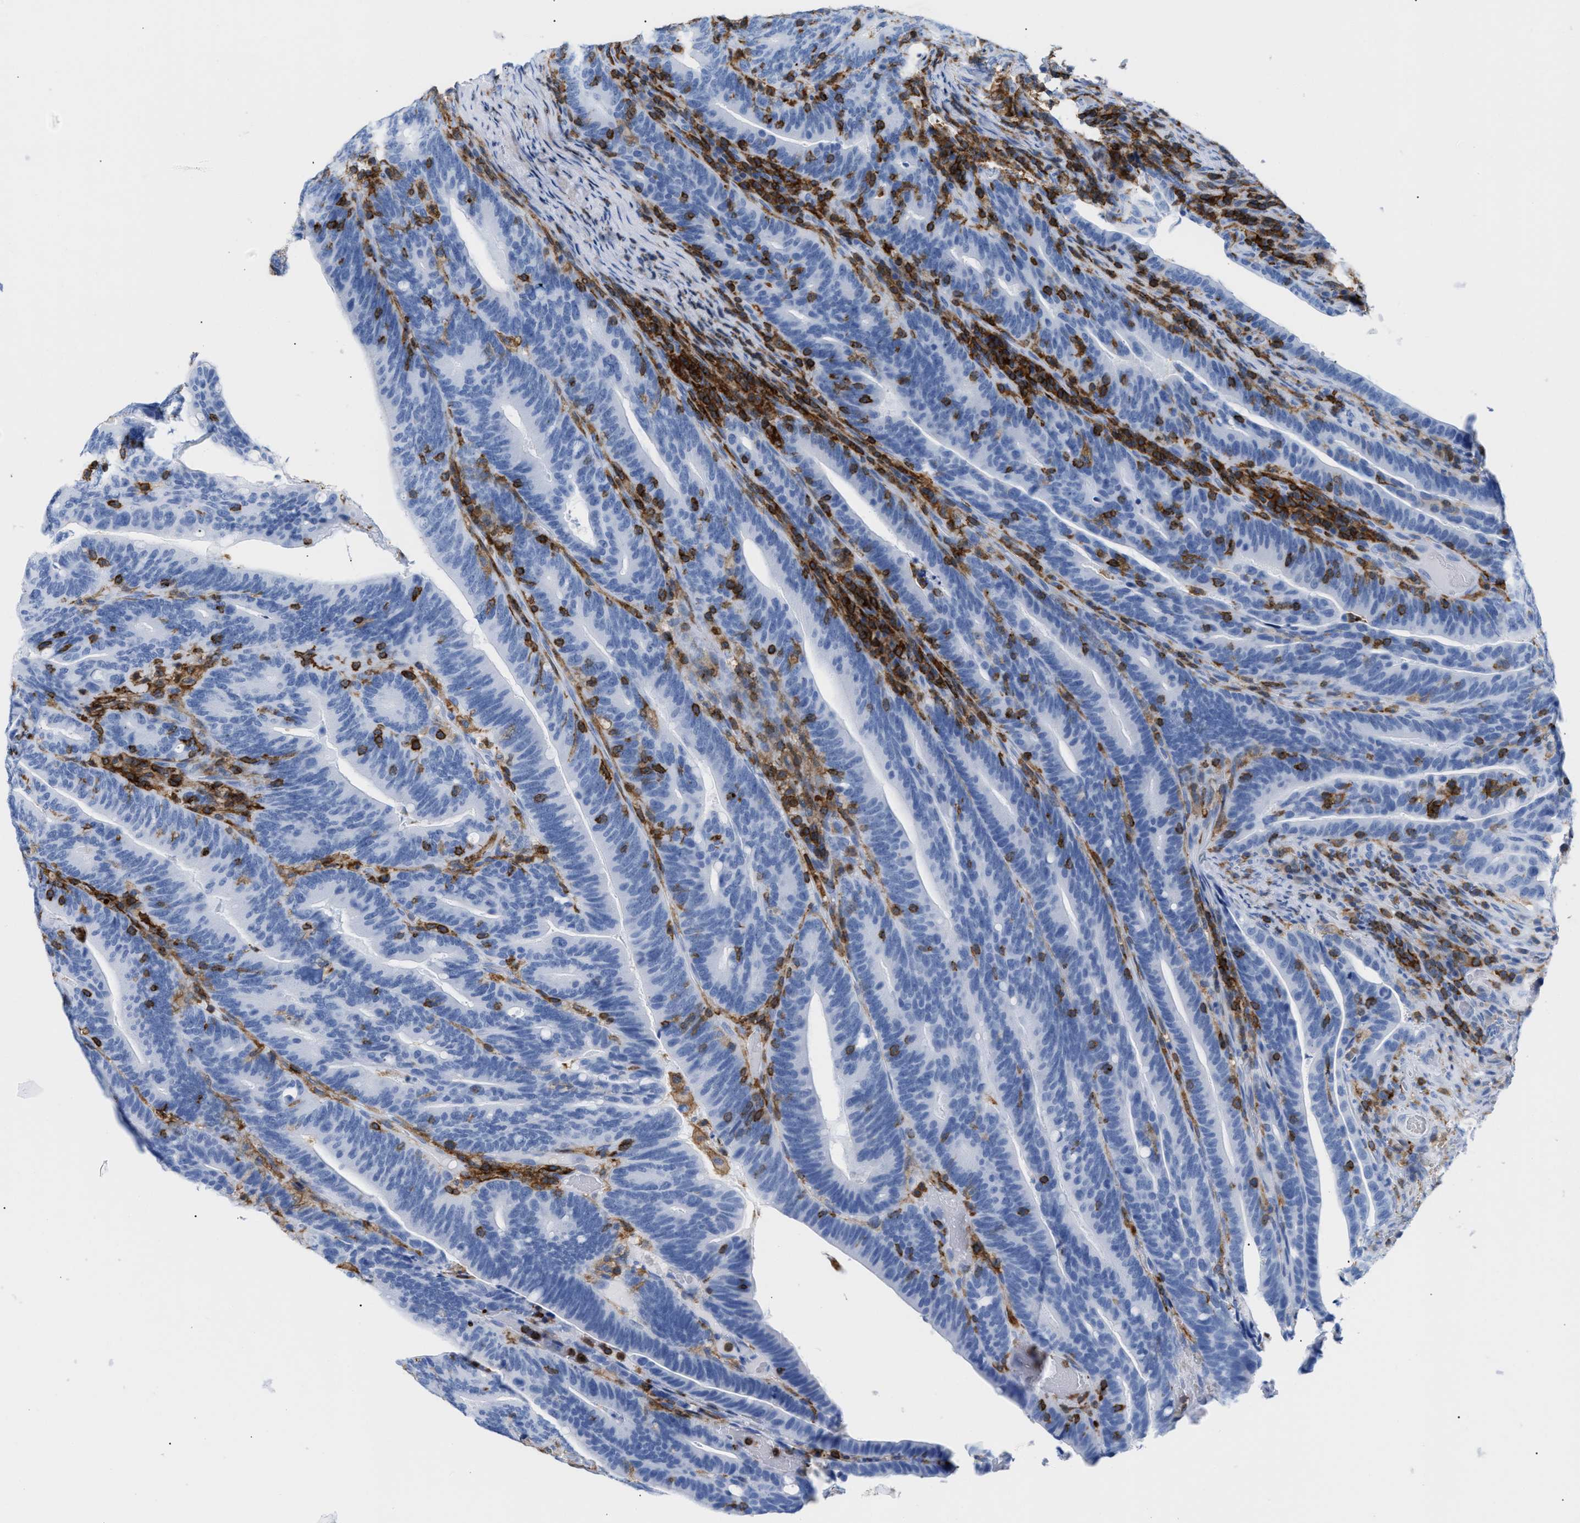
{"staining": {"intensity": "negative", "quantity": "none", "location": "none"}, "tissue": "colorectal cancer", "cell_type": "Tumor cells", "image_type": "cancer", "snomed": [{"axis": "morphology", "description": "Adenocarcinoma, NOS"}, {"axis": "topography", "description": "Colon"}], "caption": "Adenocarcinoma (colorectal) stained for a protein using immunohistochemistry (IHC) displays no staining tumor cells.", "gene": "LCP1", "patient": {"sex": "female", "age": 66}}